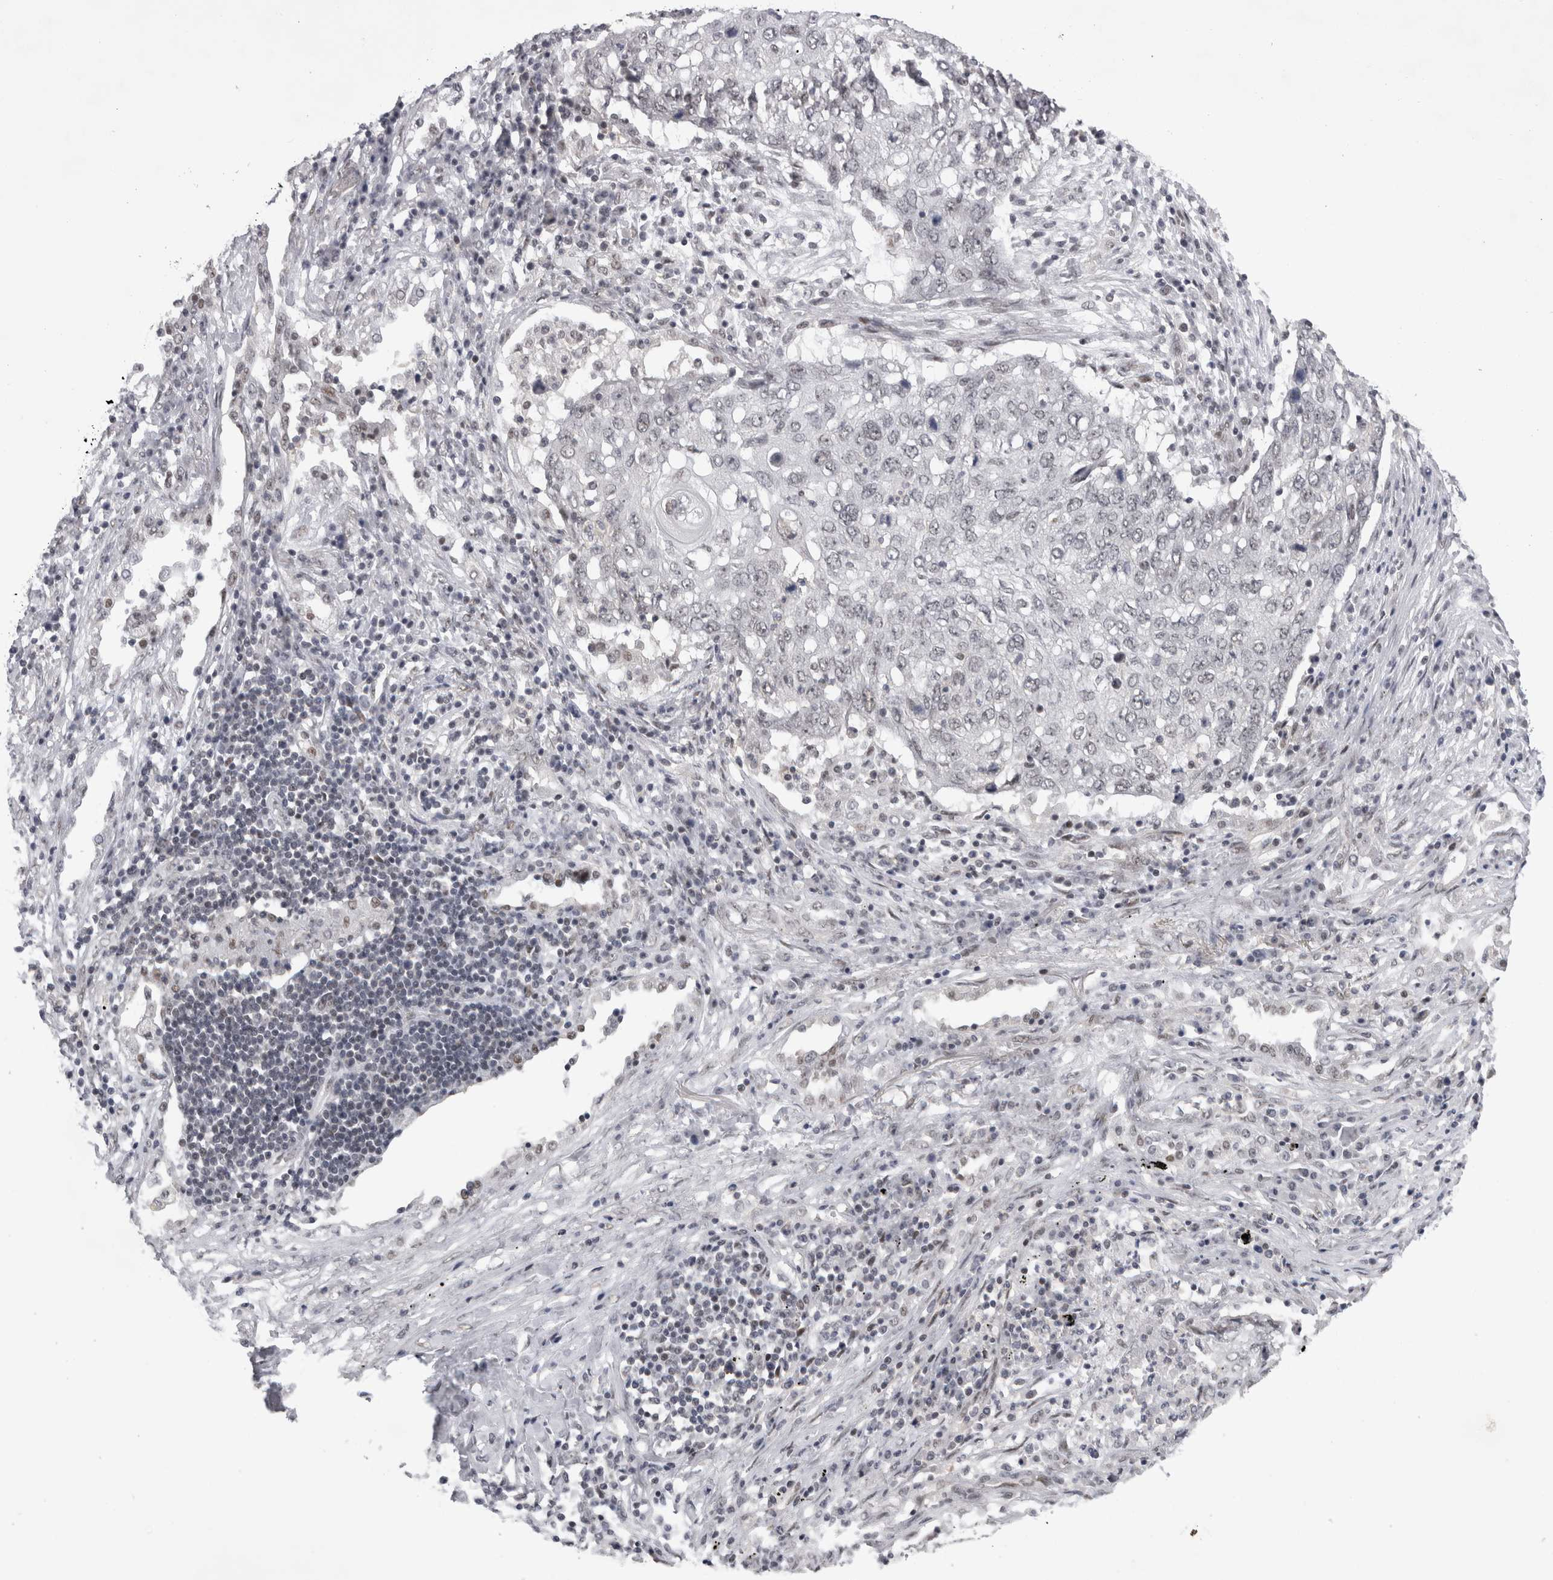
{"staining": {"intensity": "negative", "quantity": "none", "location": "none"}, "tissue": "lung cancer", "cell_type": "Tumor cells", "image_type": "cancer", "snomed": [{"axis": "morphology", "description": "Squamous cell carcinoma, NOS"}, {"axis": "topography", "description": "Lung"}], "caption": "IHC of lung cancer shows no positivity in tumor cells.", "gene": "PSMB2", "patient": {"sex": "female", "age": 63}}